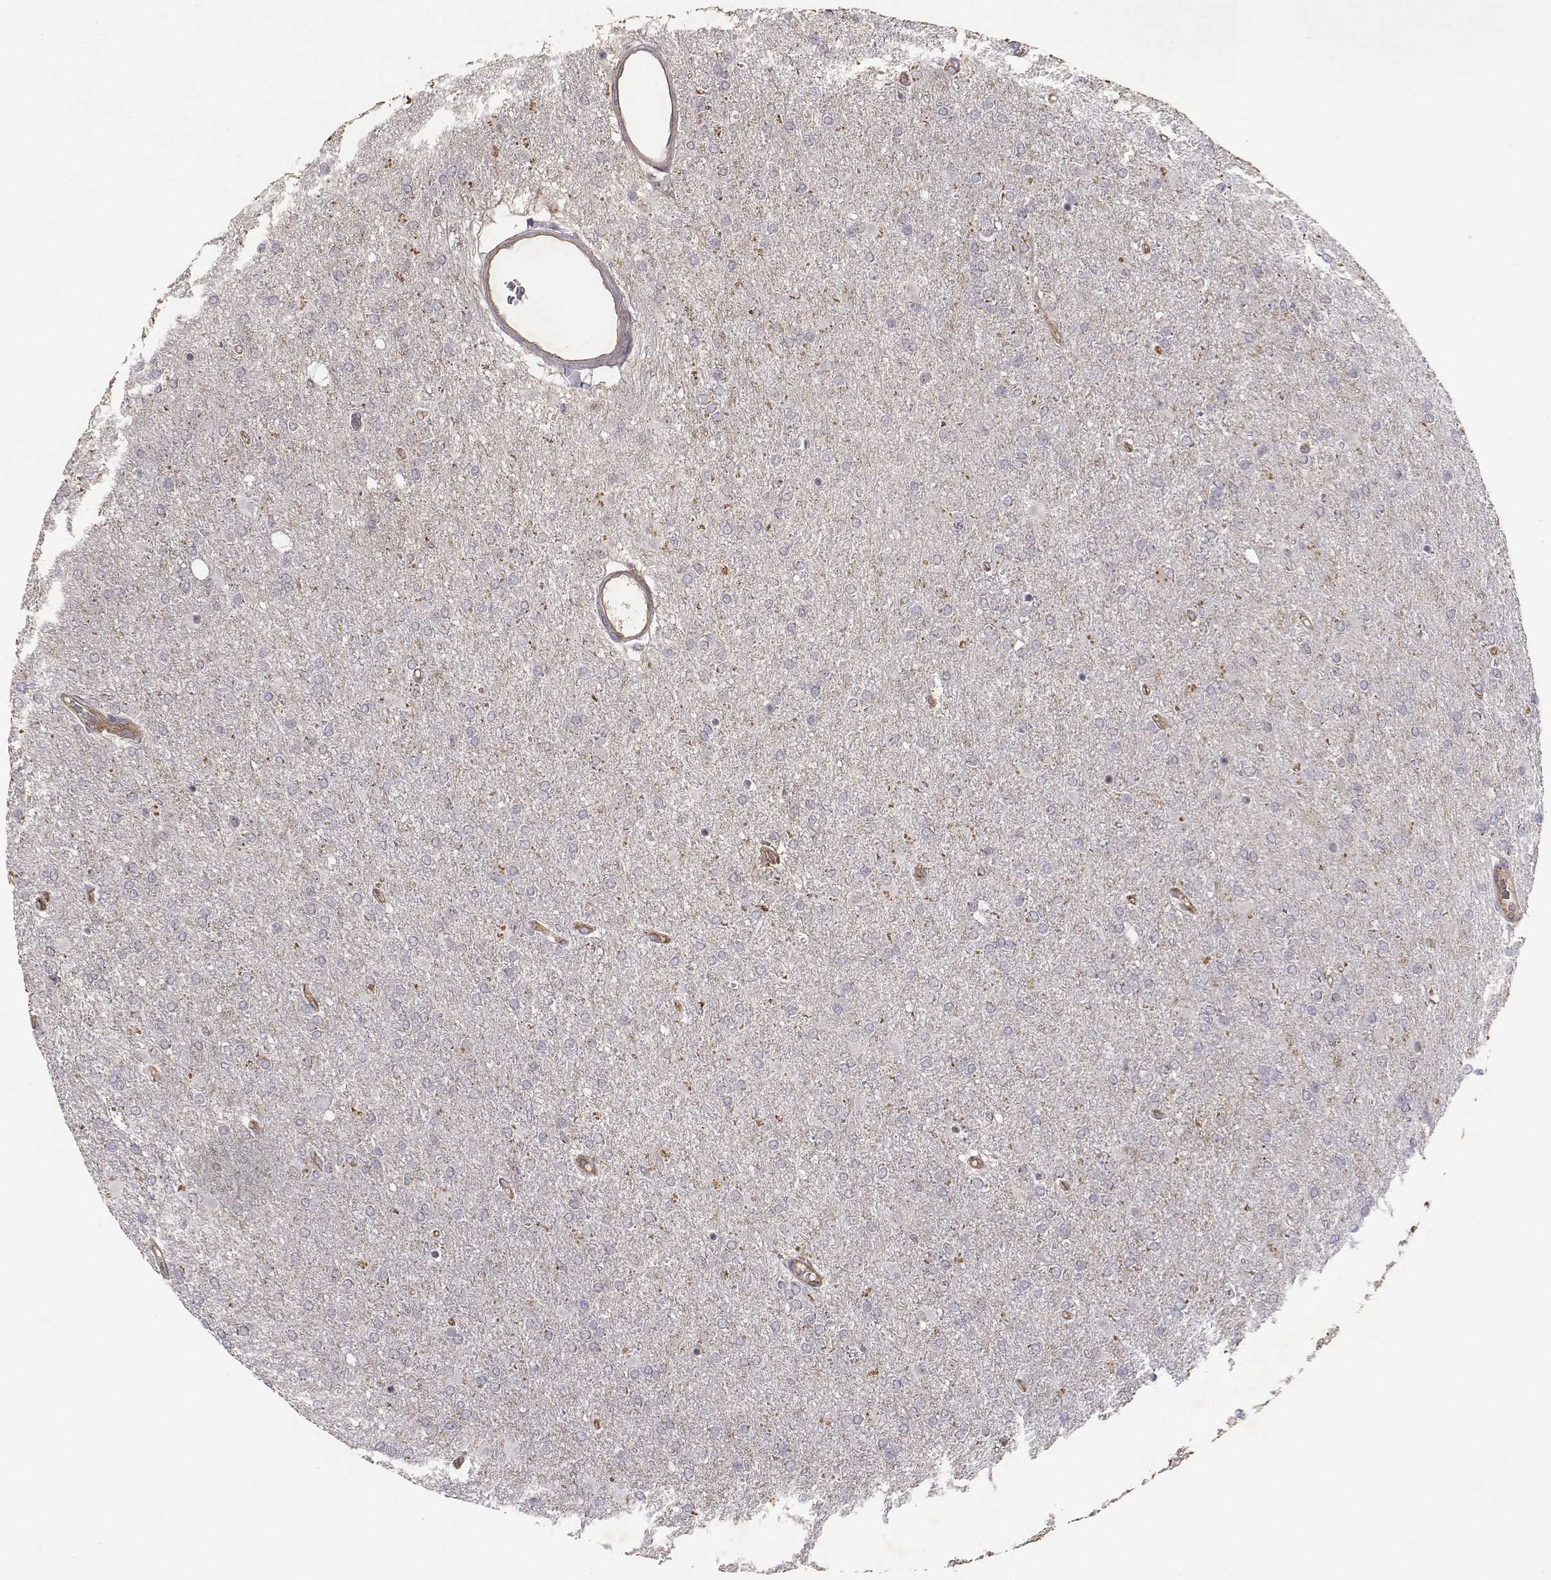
{"staining": {"intensity": "negative", "quantity": "none", "location": "none"}, "tissue": "glioma", "cell_type": "Tumor cells", "image_type": "cancer", "snomed": [{"axis": "morphology", "description": "Glioma, malignant, High grade"}, {"axis": "topography", "description": "Cerebral cortex"}], "caption": "The histopathology image displays no significant staining in tumor cells of glioma.", "gene": "PTPRG", "patient": {"sex": "male", "age": 70}}